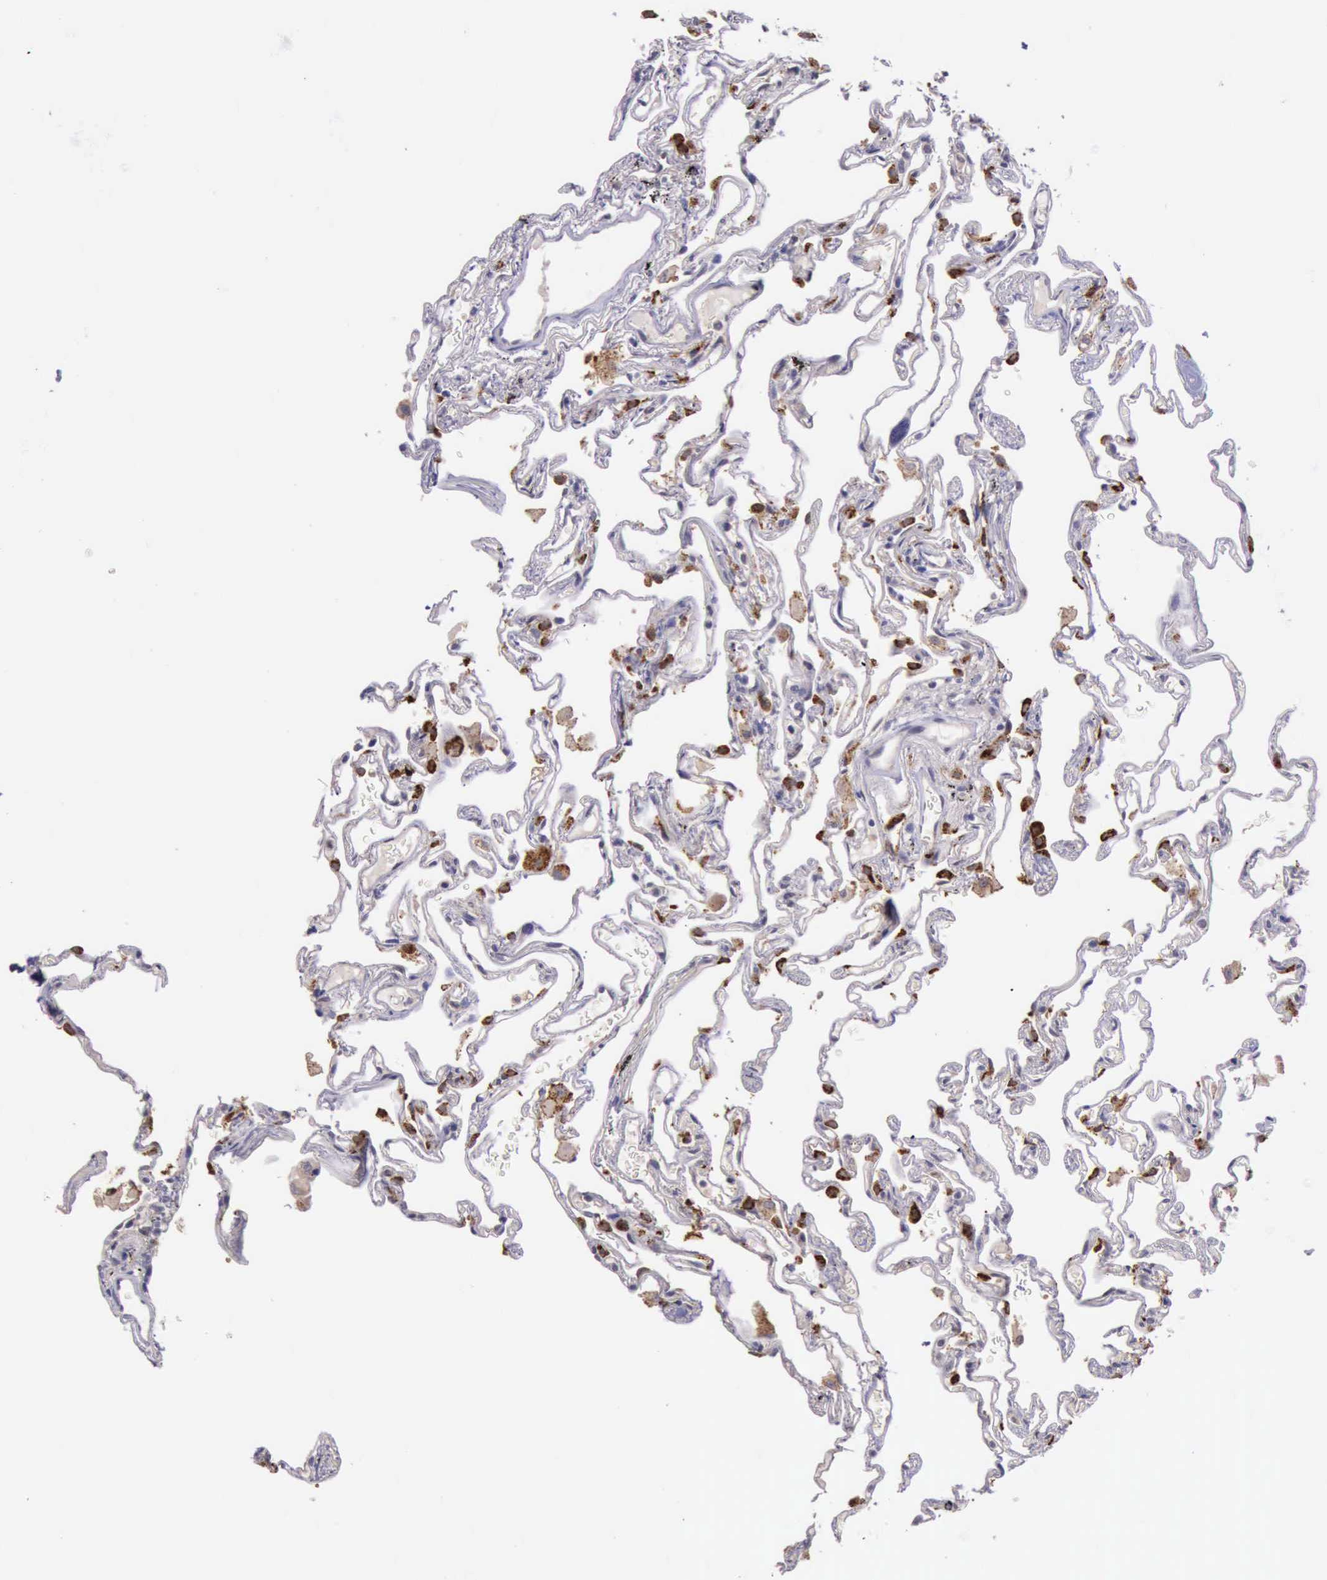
{"staining": {"intensity": "negative", "quantity": "none", "location": "none"}, "tissue": "lung", "cell_type": "Alveolar cells", "image_type": "normal", "snomed": [{"axis": "morphology", "description": "Normal tissue, NOS"}, {"axis": "morphology", "description": "Inflammation, NOS"}, {"axis": "topography", "description": "Lung"}], "caption": "An image of human lung is negative for staining in alveolar cells. (DAB (3,3'-diaminobenzidine) immunohistochemistry, high magnification).", "gene": "PLEK2", "patient": {"sex": "male", "age": 69}}